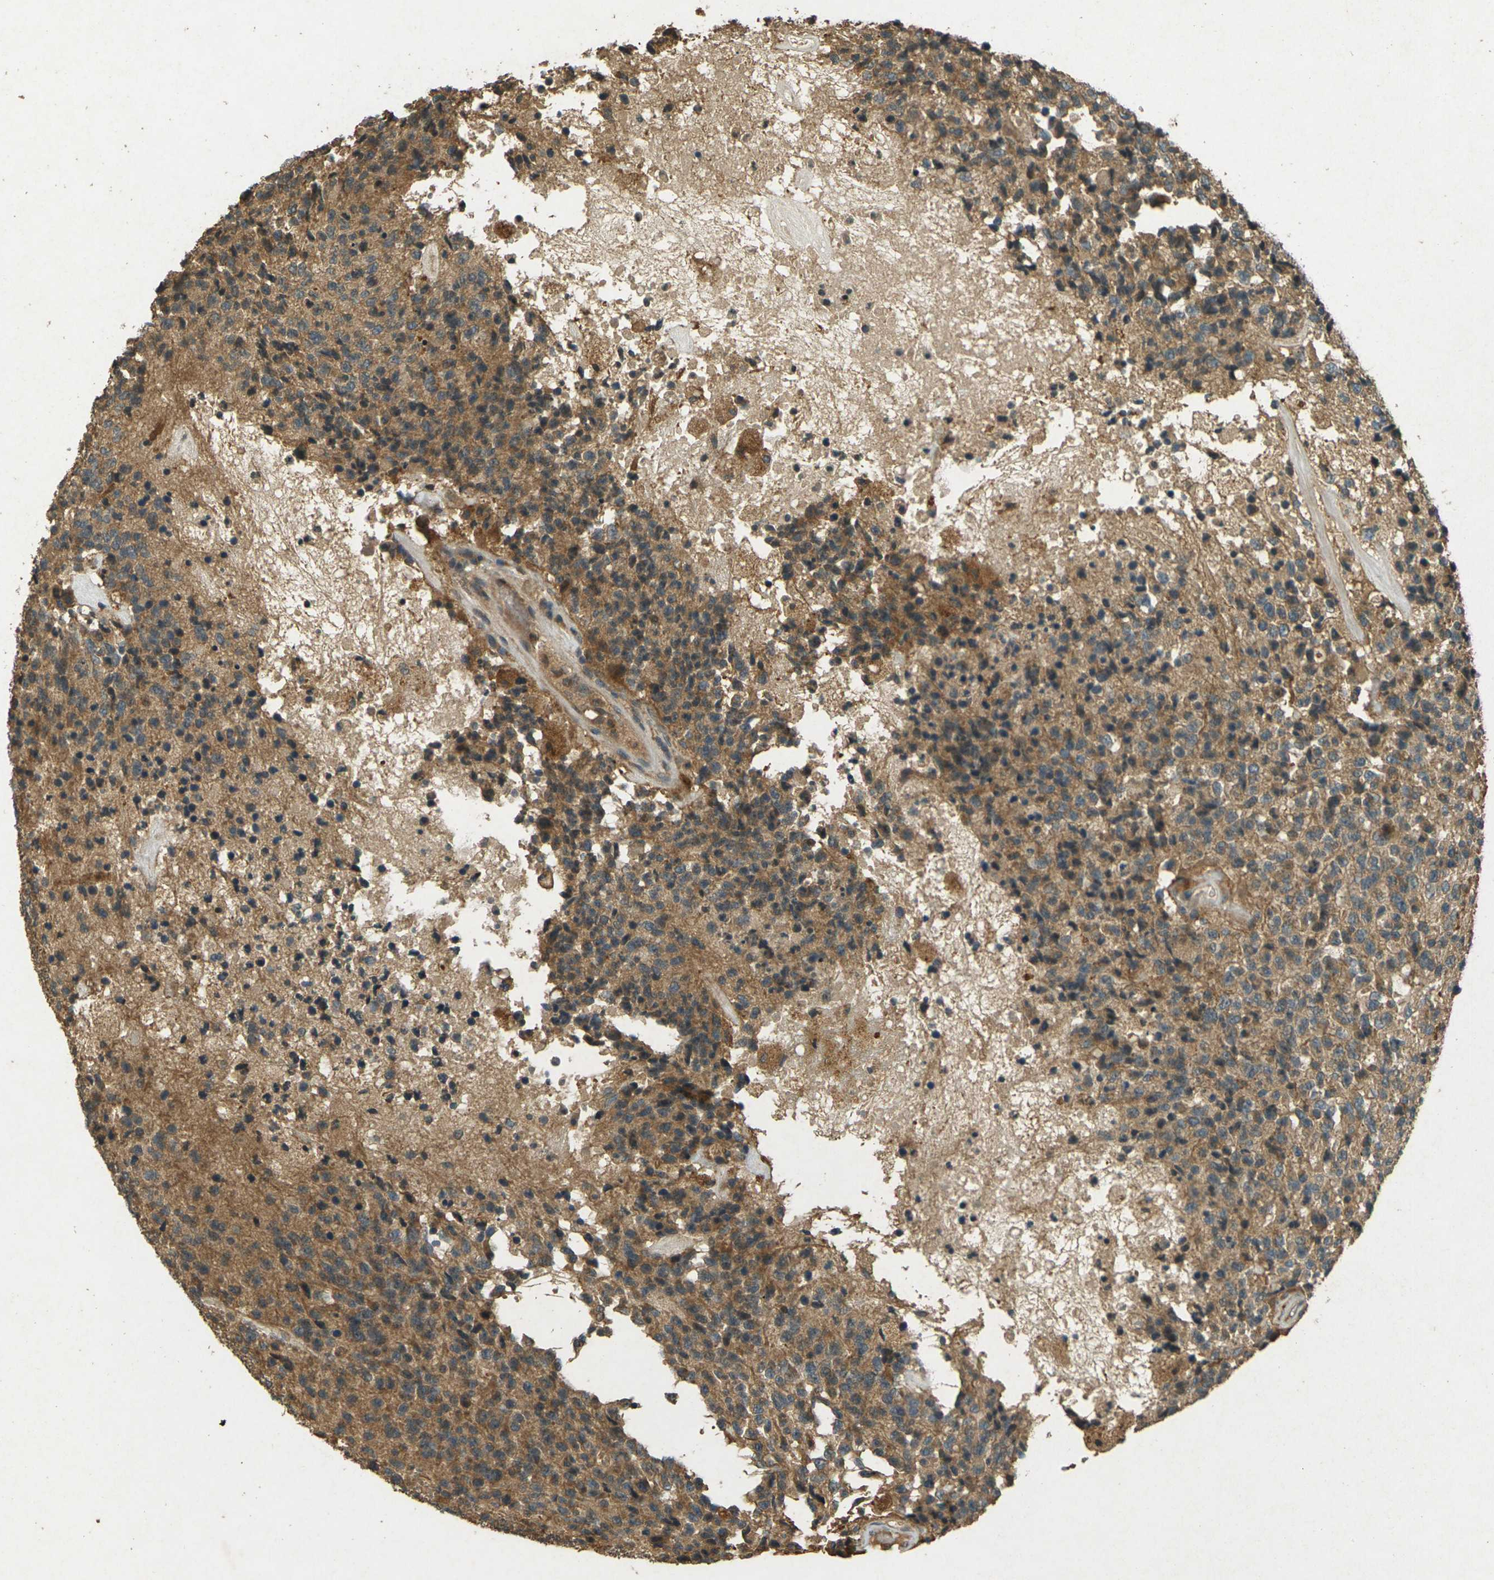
{"staining": {"intensity": "moderate", "quantity": ">75%", "location": "cytoplasmic/membranous"}, "tissue": "glioma", "cell_type": "Tumor cells", "image_type": "cancer", "snomed": [{"axis": "morphology", "description": "Glioma, malignant, High grade"}, {"axis": "topography", "description": "pancreas cauda"}], "caption": "Glioma stained with a brown dye shows moderate cytoplasmic/membranous positive positivity in about >75% of tumor cells.", "gene": "TAP1", "patient": {"sex": "male", "age": 60}}